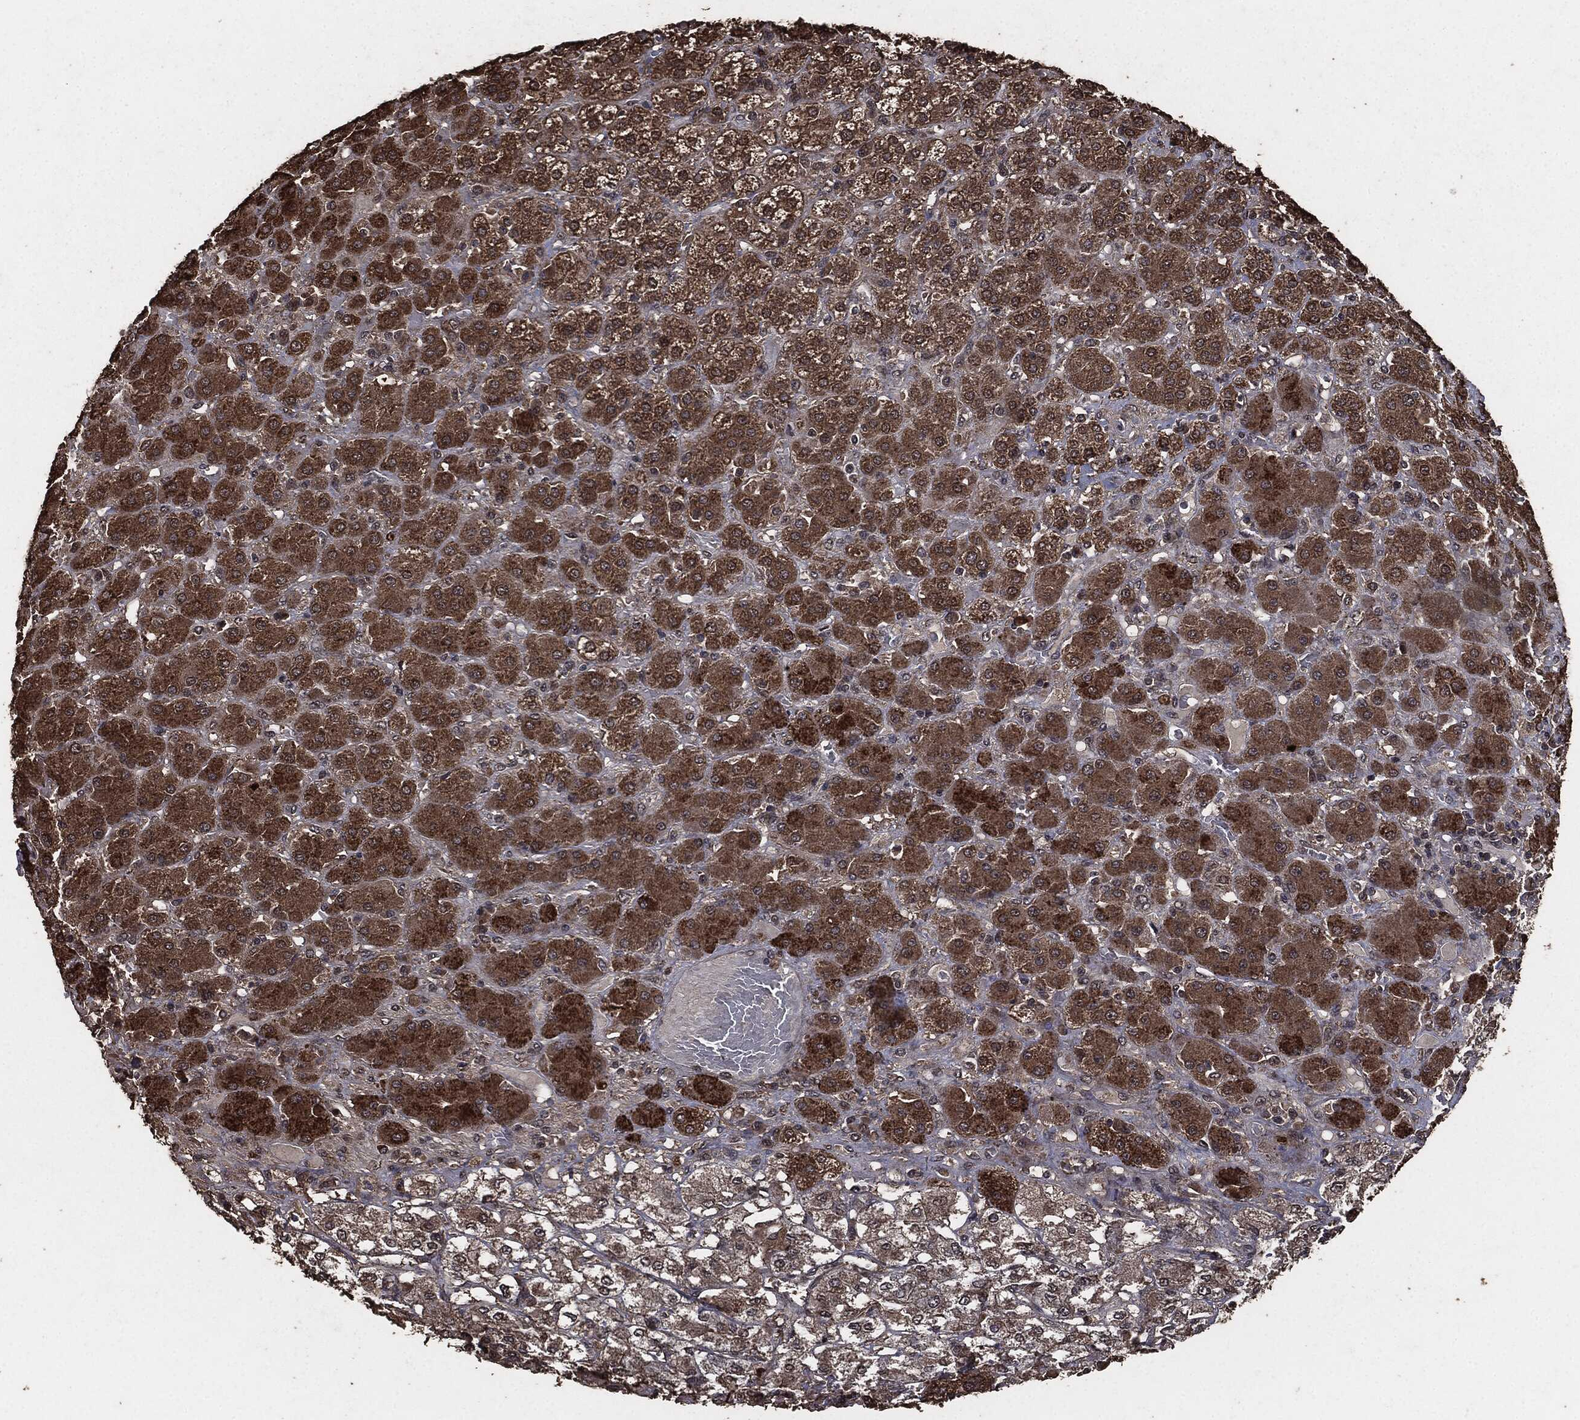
{"staining": {"intensity": "moderate", "quantity": ">75%", "location": "cytoplasmic/membranous"}, "tissue": "adrenal gland", "cell_type": "Glandular cells", "image_type": "normal", "snomed": [{"axis": "morphology", "description": "Normal tissue, NOS"}, {"axis": "topography", "description": "Adrenal gland"}], "caption": "Protein staining reveals moderate cytoplasmic/membranous positivity in about >75% of glandular cells in benign adrenal gland. Nuclei are stained in blue.", "gene": "AKT1S1", "patient": {"sex": "male", "age": 70}}